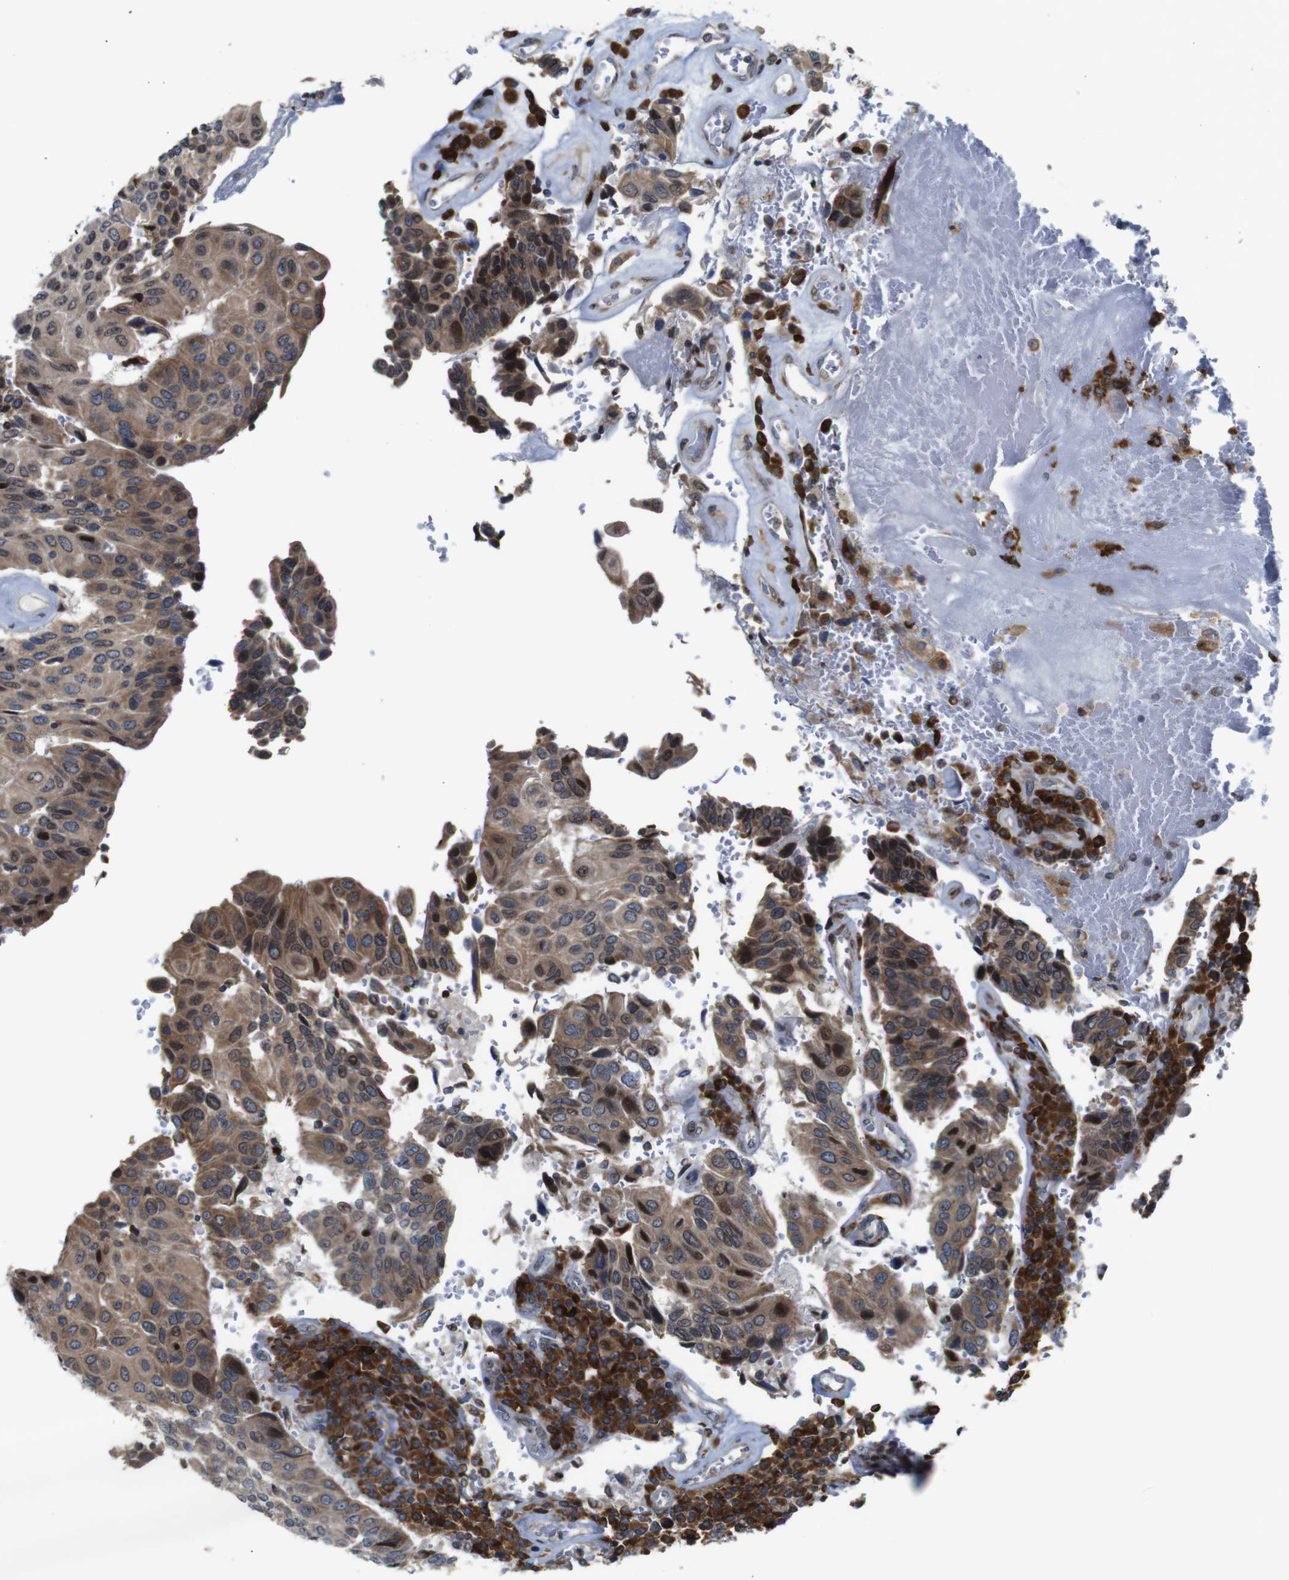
{"staining": {"intensity": "moderate", "quantity": ">75%", "location": "cytoplasmic/membranous,nuclear"}, "tissue": "urothelial cancer", "cell_type": "Tumor cells", "image_type": "cancer", "snomed": [{"axis": "morphology", "description": "Urothelial carcinoma, High grade"}, {"axis": "topography", "description": "Urinary bladder"}], "caption": "Brown immunohistochemical staining in urothelial carcinoma (high-grade) displays moderate cytoplasmic/membranous and nuclear expression in approximately >75% of tumor cells. (DAB IHC, brown staining for protein, blue staining for nuclei).", "gene": "PTPN1", "patient": {"sex": "male", "age": 66}}